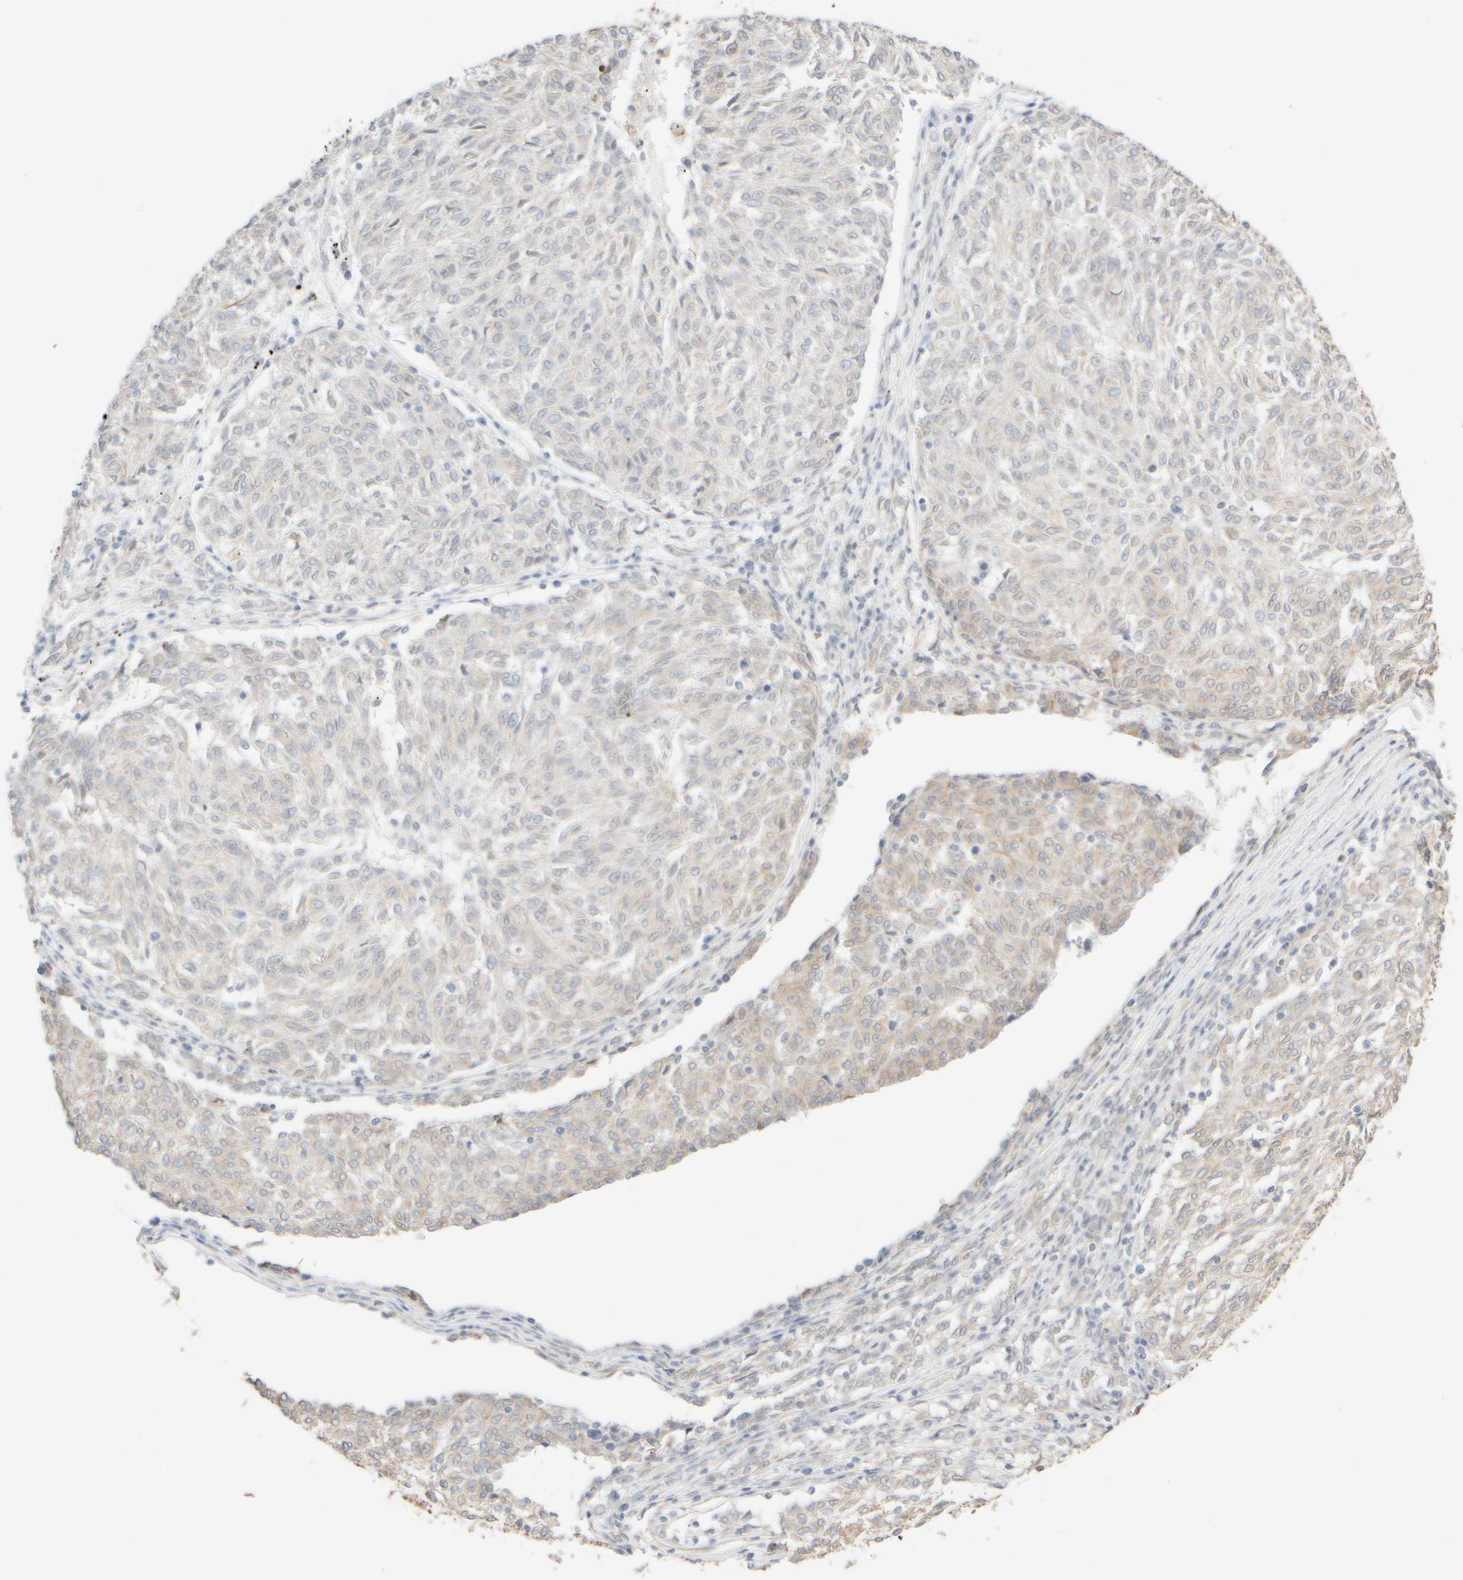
{"staining": {"intensity": "weak", "quantity": "<25%", "location": "cytoplasmic/membranous"}, "tissue": "melanoma", "cell_type": "Tumor cells", "image_type": "cancer", "snomed": [{"axis": "morphology", "description": "Malignant melanoma, NOS"}, {"axis": "topography", "description": "Skin"}], "caption": "This is an immunohistochemistry histopathology image of human malignant melanoma. There is no staining in tumor cells.", "gene": "KRT15", "patient": {"sex": "female", "age": 72}}